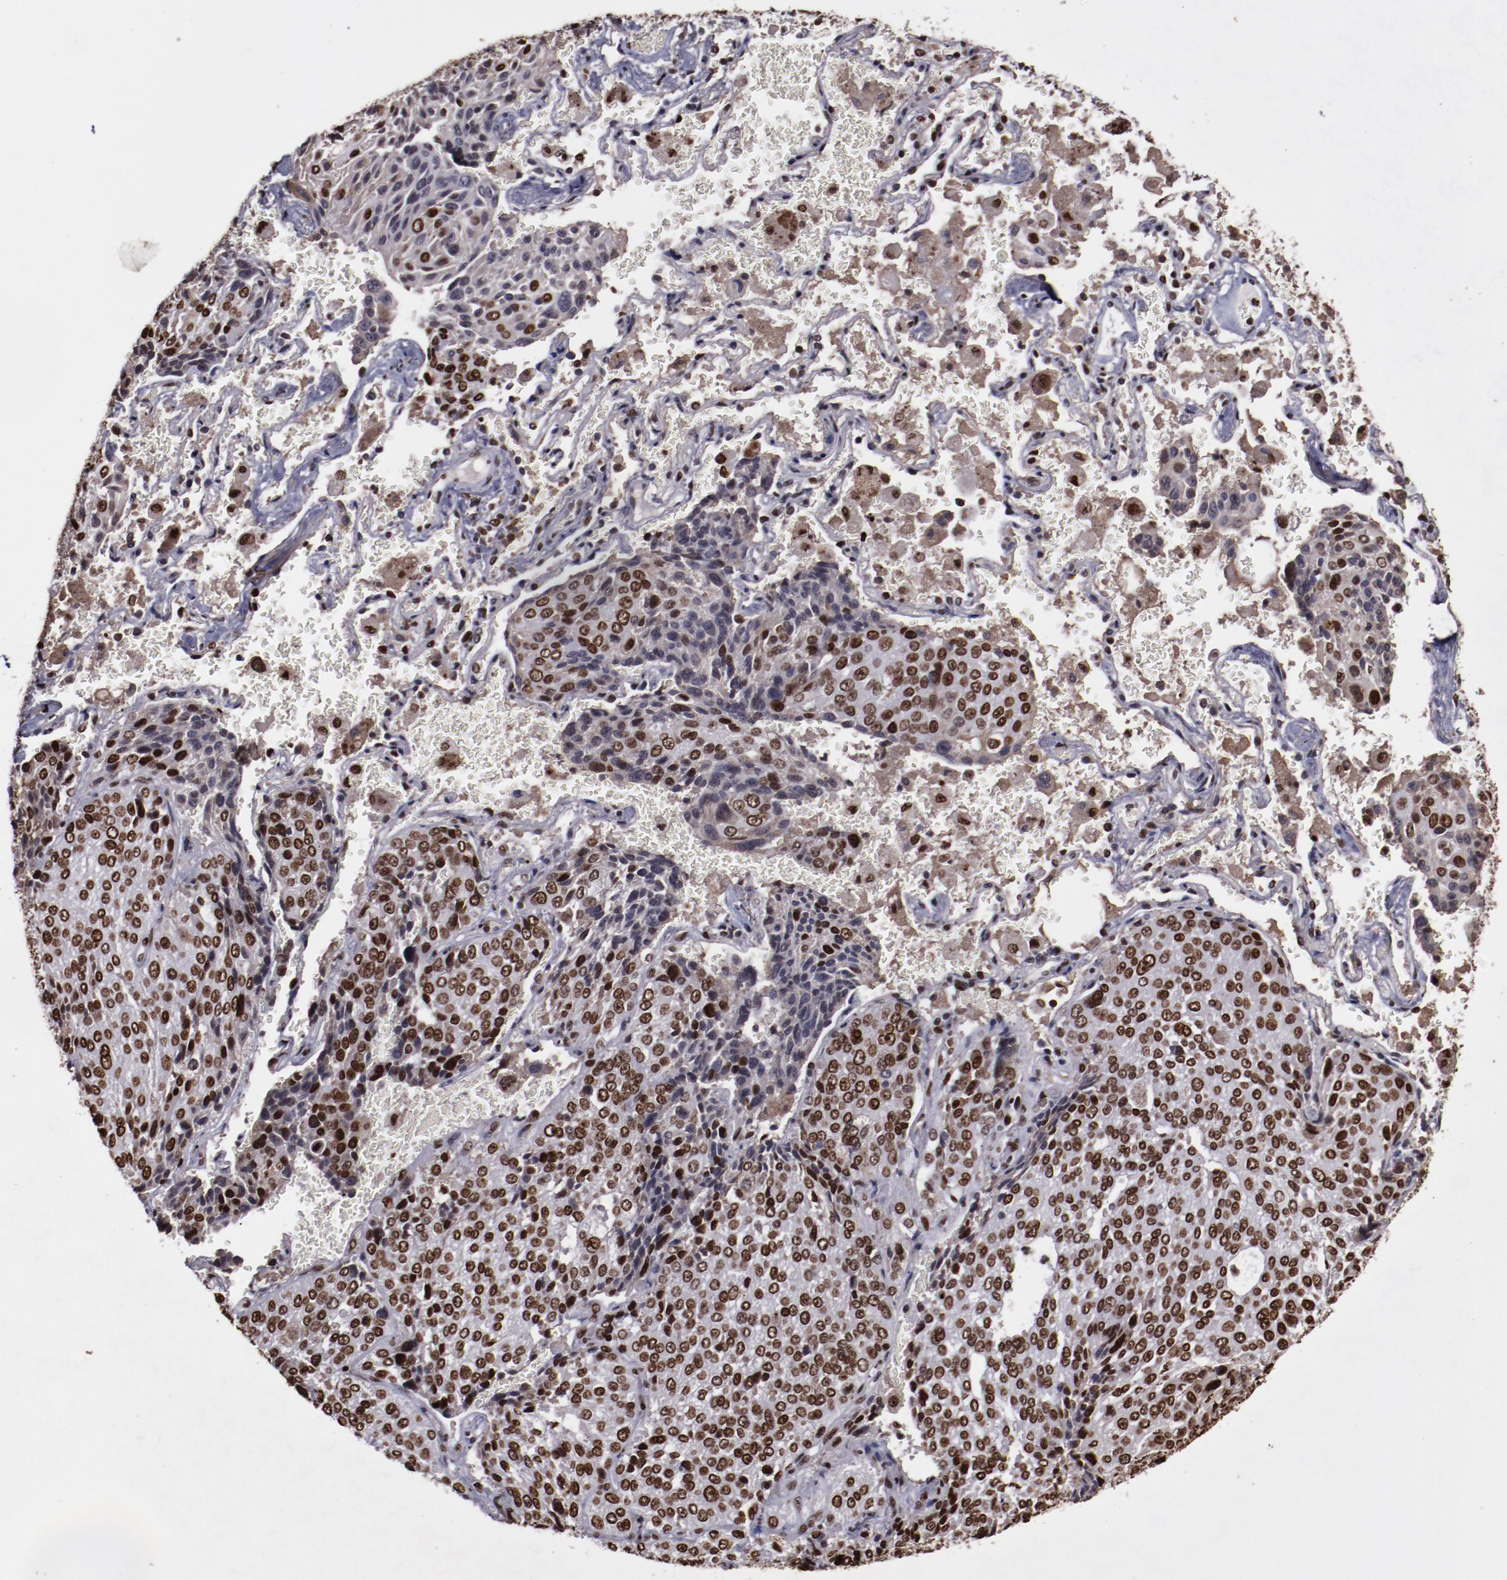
{"staining": {"intensity": "moderate", "quantity": ">75%", "location": "nuclear"}, "tissue": "lung cancer", "cell_type": "Tumor cells", "image_type": "cancer", "snomed": [{"axis": "morphology", "description": "Squamous cell carcinoma, NOS"}, {"axis": "topography", "description": "Lung"}], "caption": "A brown stain labels moderate nuclear expression of a protein in lung squamous cell carcinoma tumor cells. Using DAB (3,3'-diaminobenzidine) (brown) and hematoxylin (blue) stains, captured at high magnification using brightfield microscopy.", "gene": "APEX1", "patient": {"sex": "male", "age": 54}}